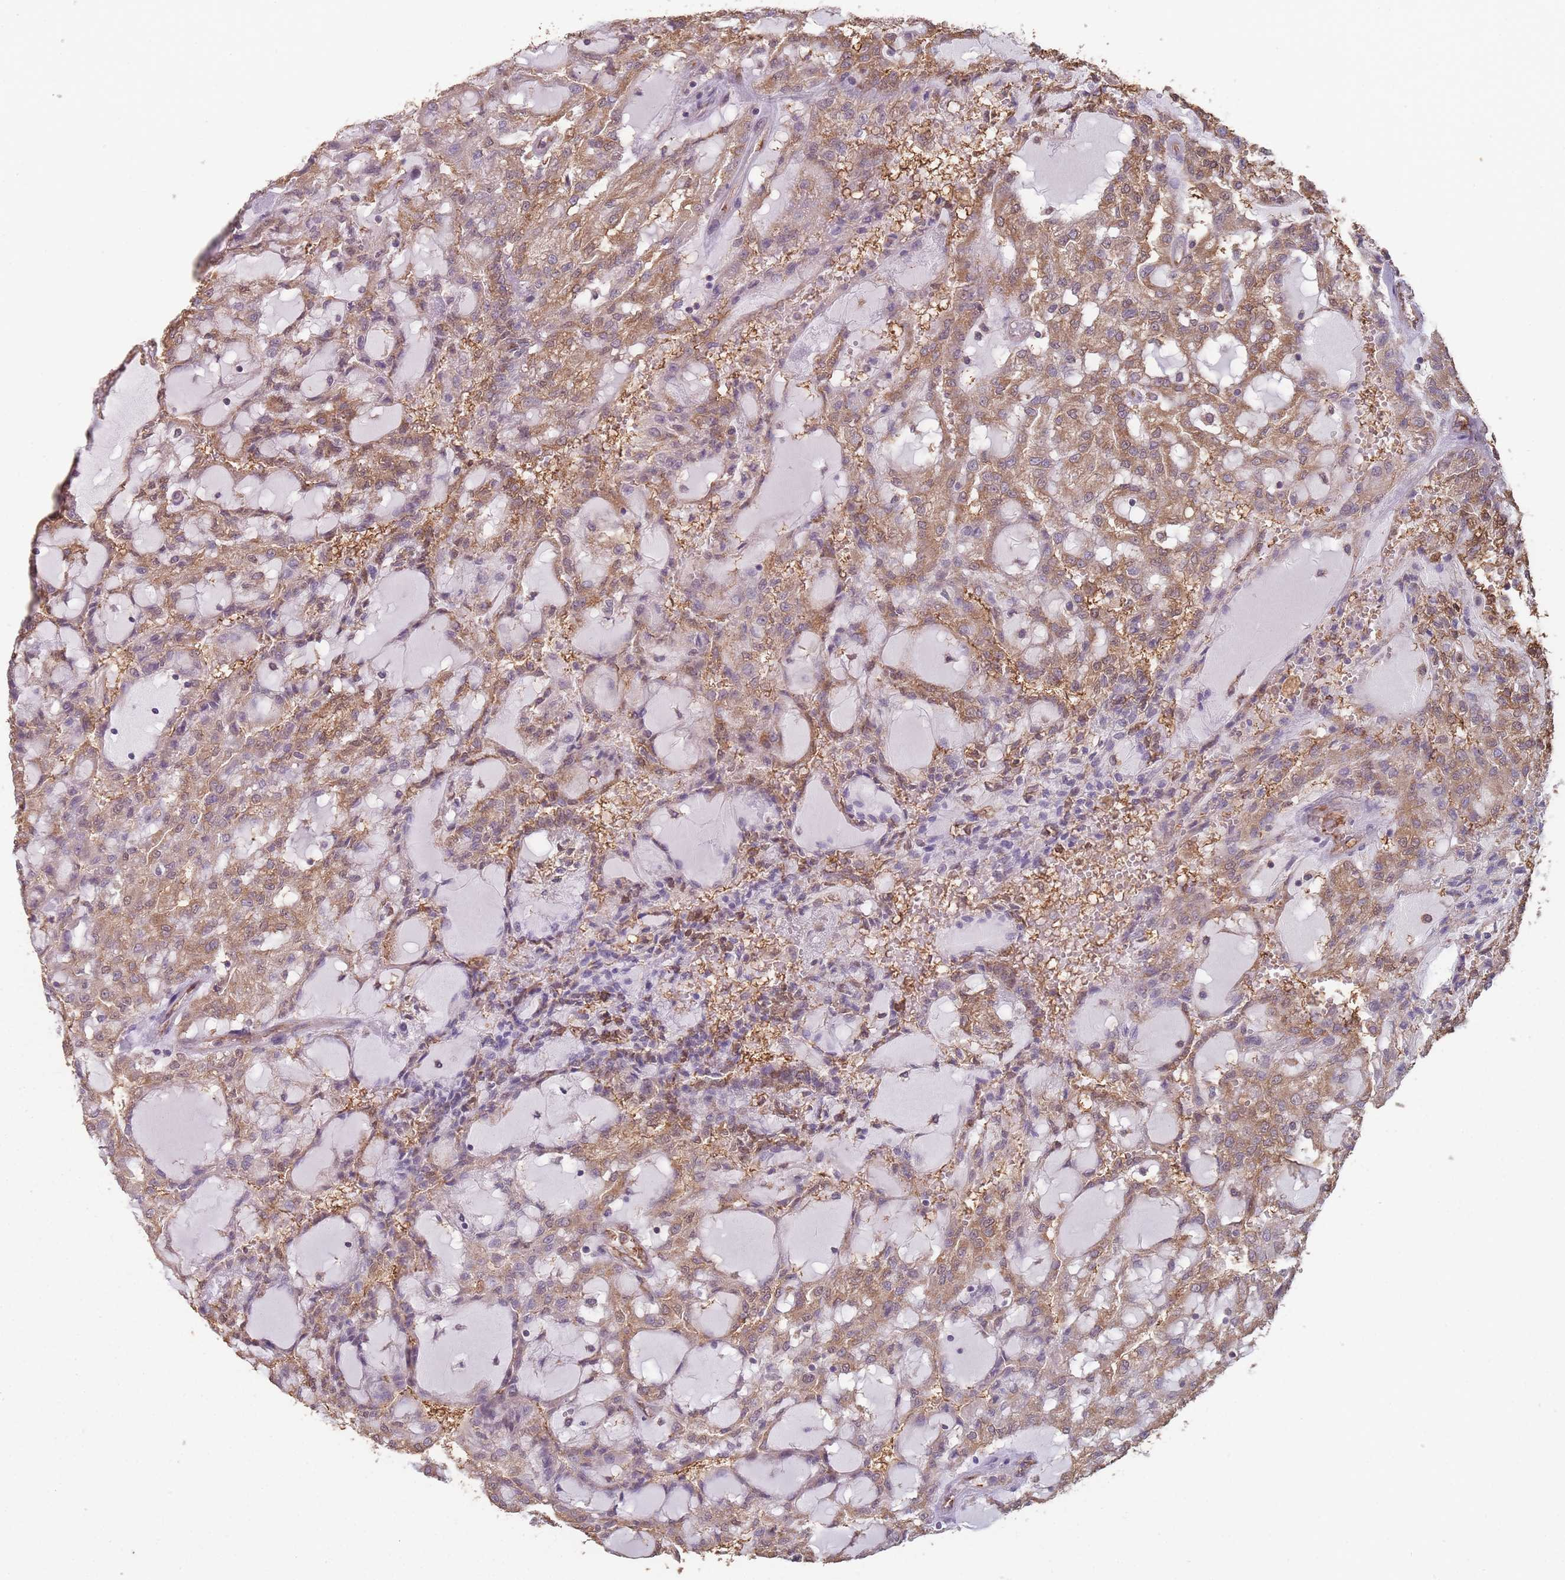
{"staining": {"intensity": "moderate", "quantity": ">75%", "location": "cytoplasmic/membranous"}, "tissue": "renal cancer", "cell_type": "Tumor cells", "image_type": "cancer", "snomed": [{"axis": "morphology", "description": "Adenocarcinoma, NOS"}, {"axis": "topography", "description": "Kidney"}], "caption": "Renal cancer stained with DAB immunohistochemistry (IHC) displays medium levels of moderate cytoplasmic/membranous staining in approximately >75% of tumor cells. (Stains: DAB in brown, nuclei in blue, Microscopy: brightfield microscopy at high magnification).", "gene": "SANBR", "patient": {"sex": "male", "age": 63}}